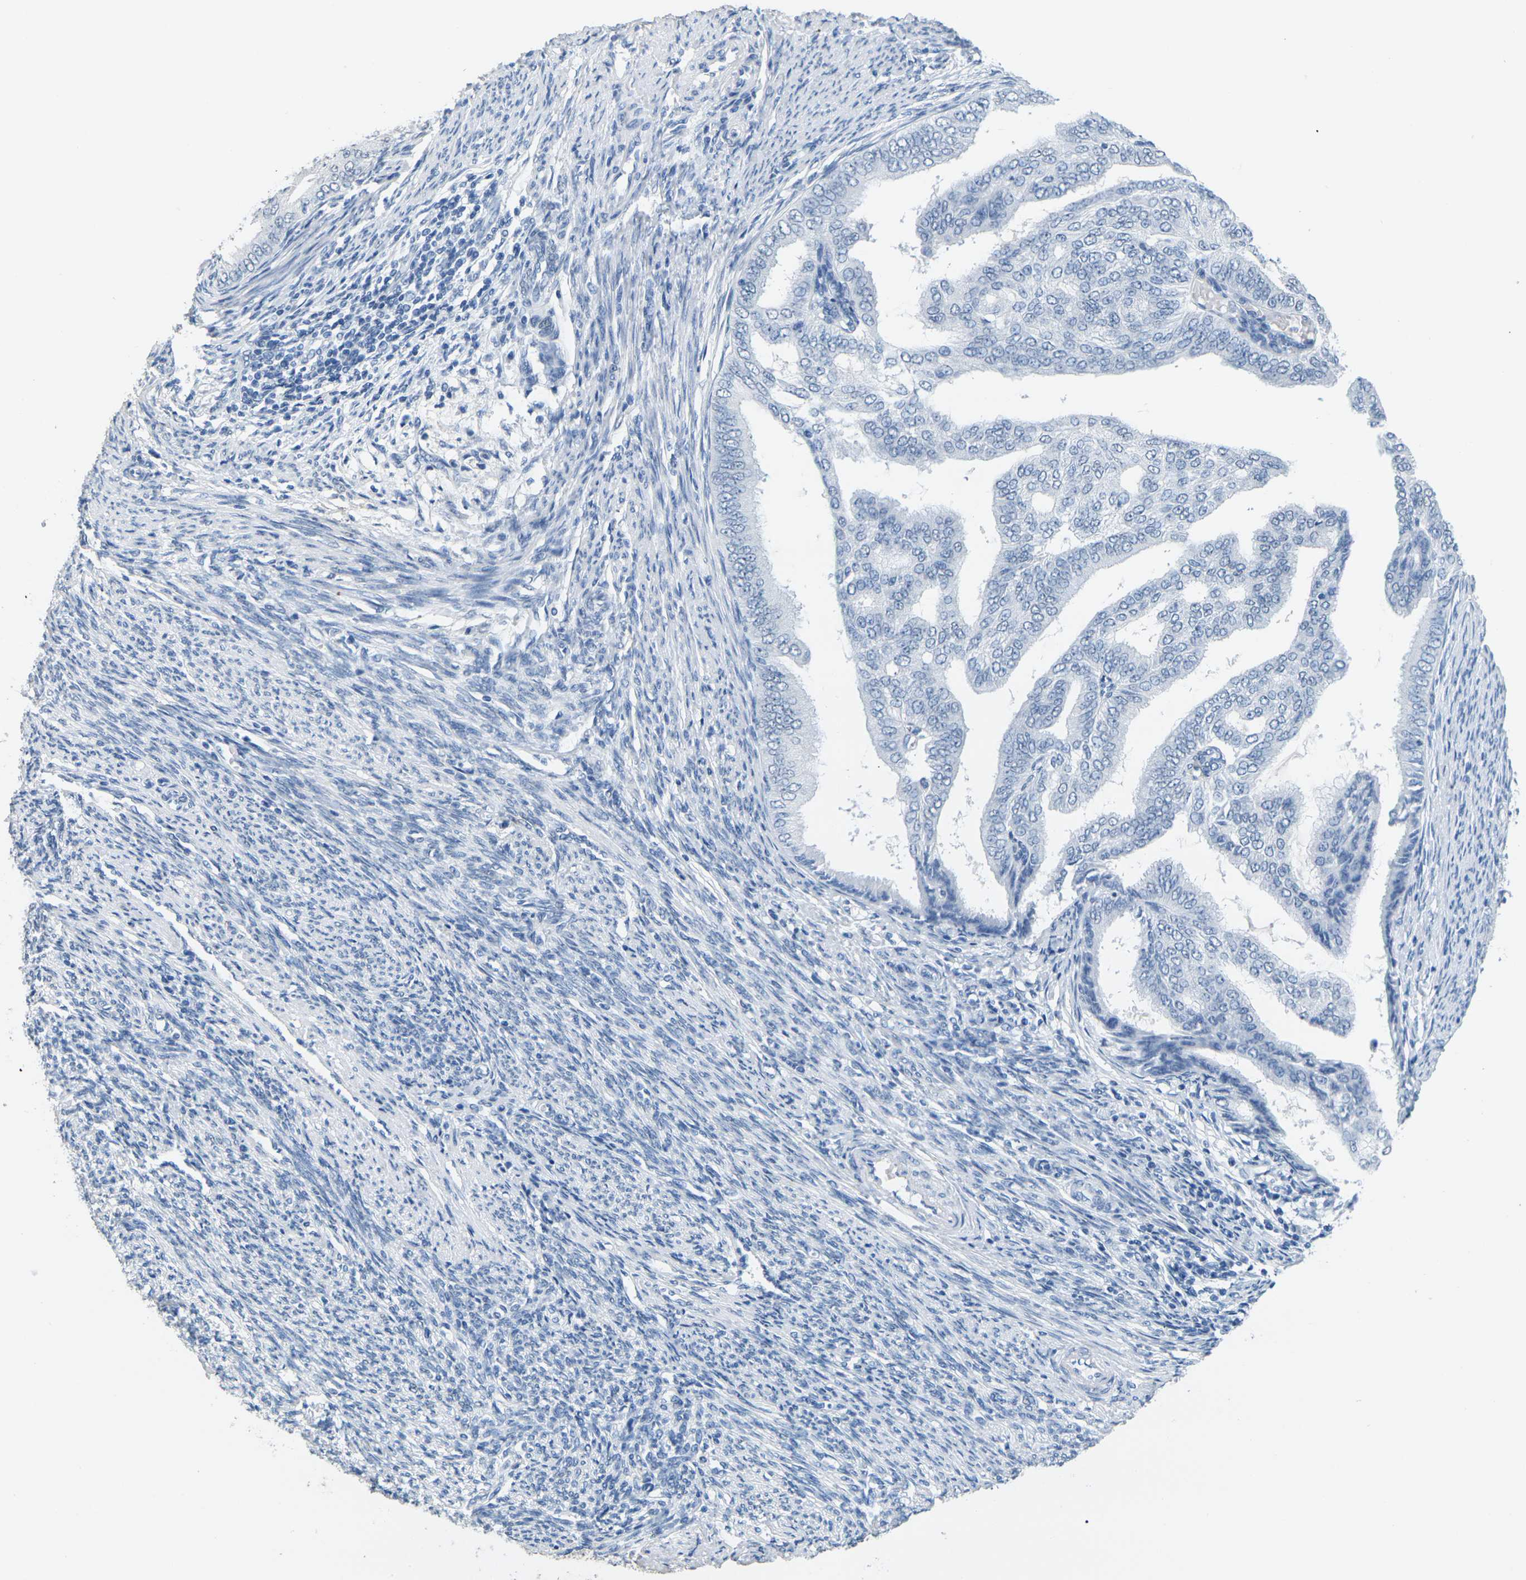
{"staining": {"intensity": "negative", "quantity": "none", "location": "none"}, "tissue": "endometrial cancer", "cell_type": "Tumor cells", "image_type": "cancer", "snomed": [{"axis": "morphology", "description": "Adenocarcinoma, NOS"}, {"axis": "topography", "description": "Endometrium"}], "caption": "DAB (3,3'-diaminobenzidine) immunohistochemical staining of human endometrial adenocarcinoma demonstrates no significant expression in tumor cells.", "gene": "CTAG1A", "patient": {"sex": "female", "age": 58}}